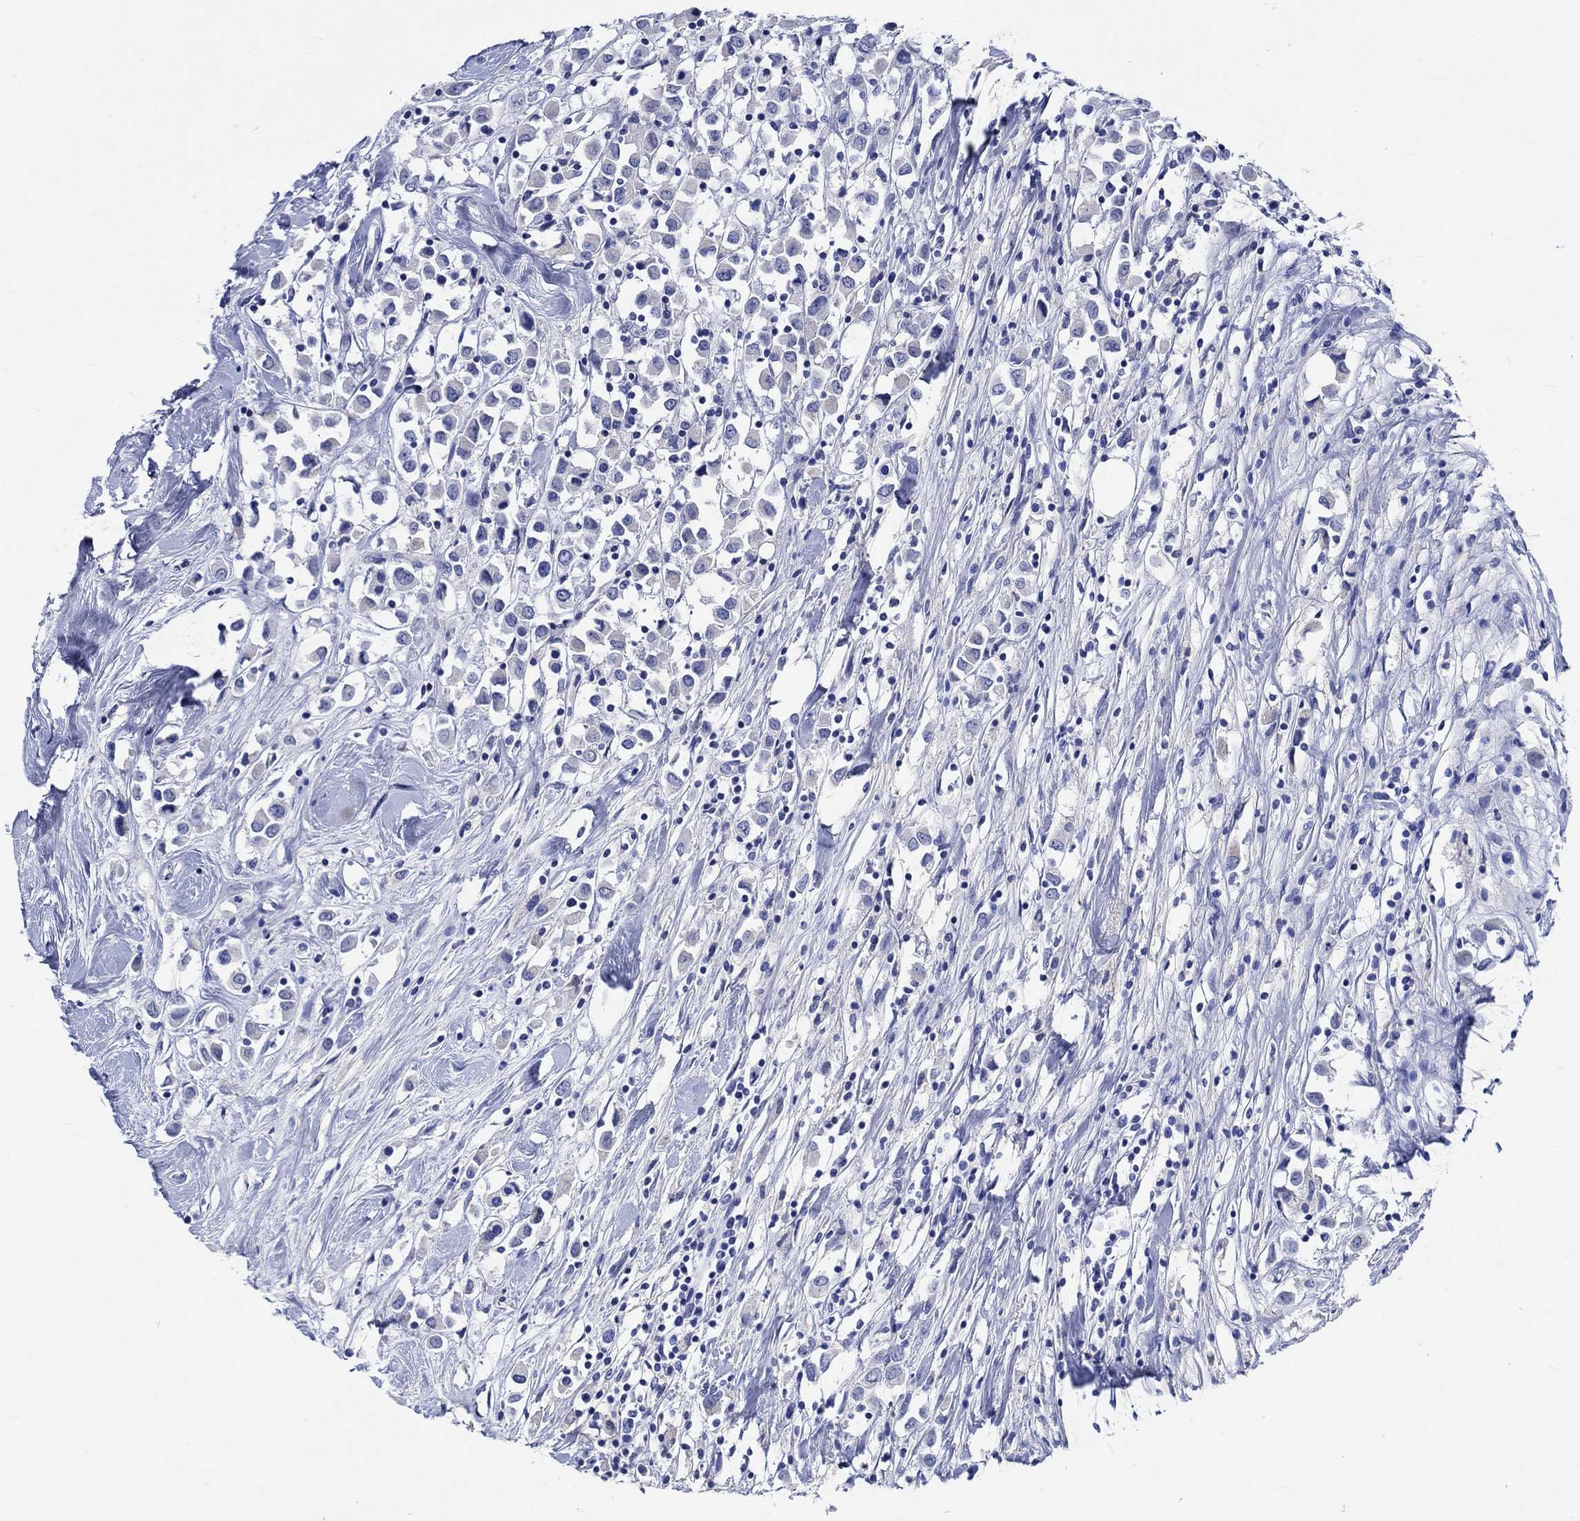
{"staining": {"intensity": "negative", "quantity": "none", "location": "none"}, "tissue": "breast cancer", "cell_type": "Tumor cells", "image_type": "cancer", "snomed": [{"axis": "morphology", "description": "Duct carcinoma"}, {"axis": "topography", "description": "Breast"}], "caption": "Immunohistochemical staining of invasive ductal carcinoma (breast) reveals no significant staining in tumor cells.", "gene": "SHISA4", "patient": {"sex": "female", "age": 61}}